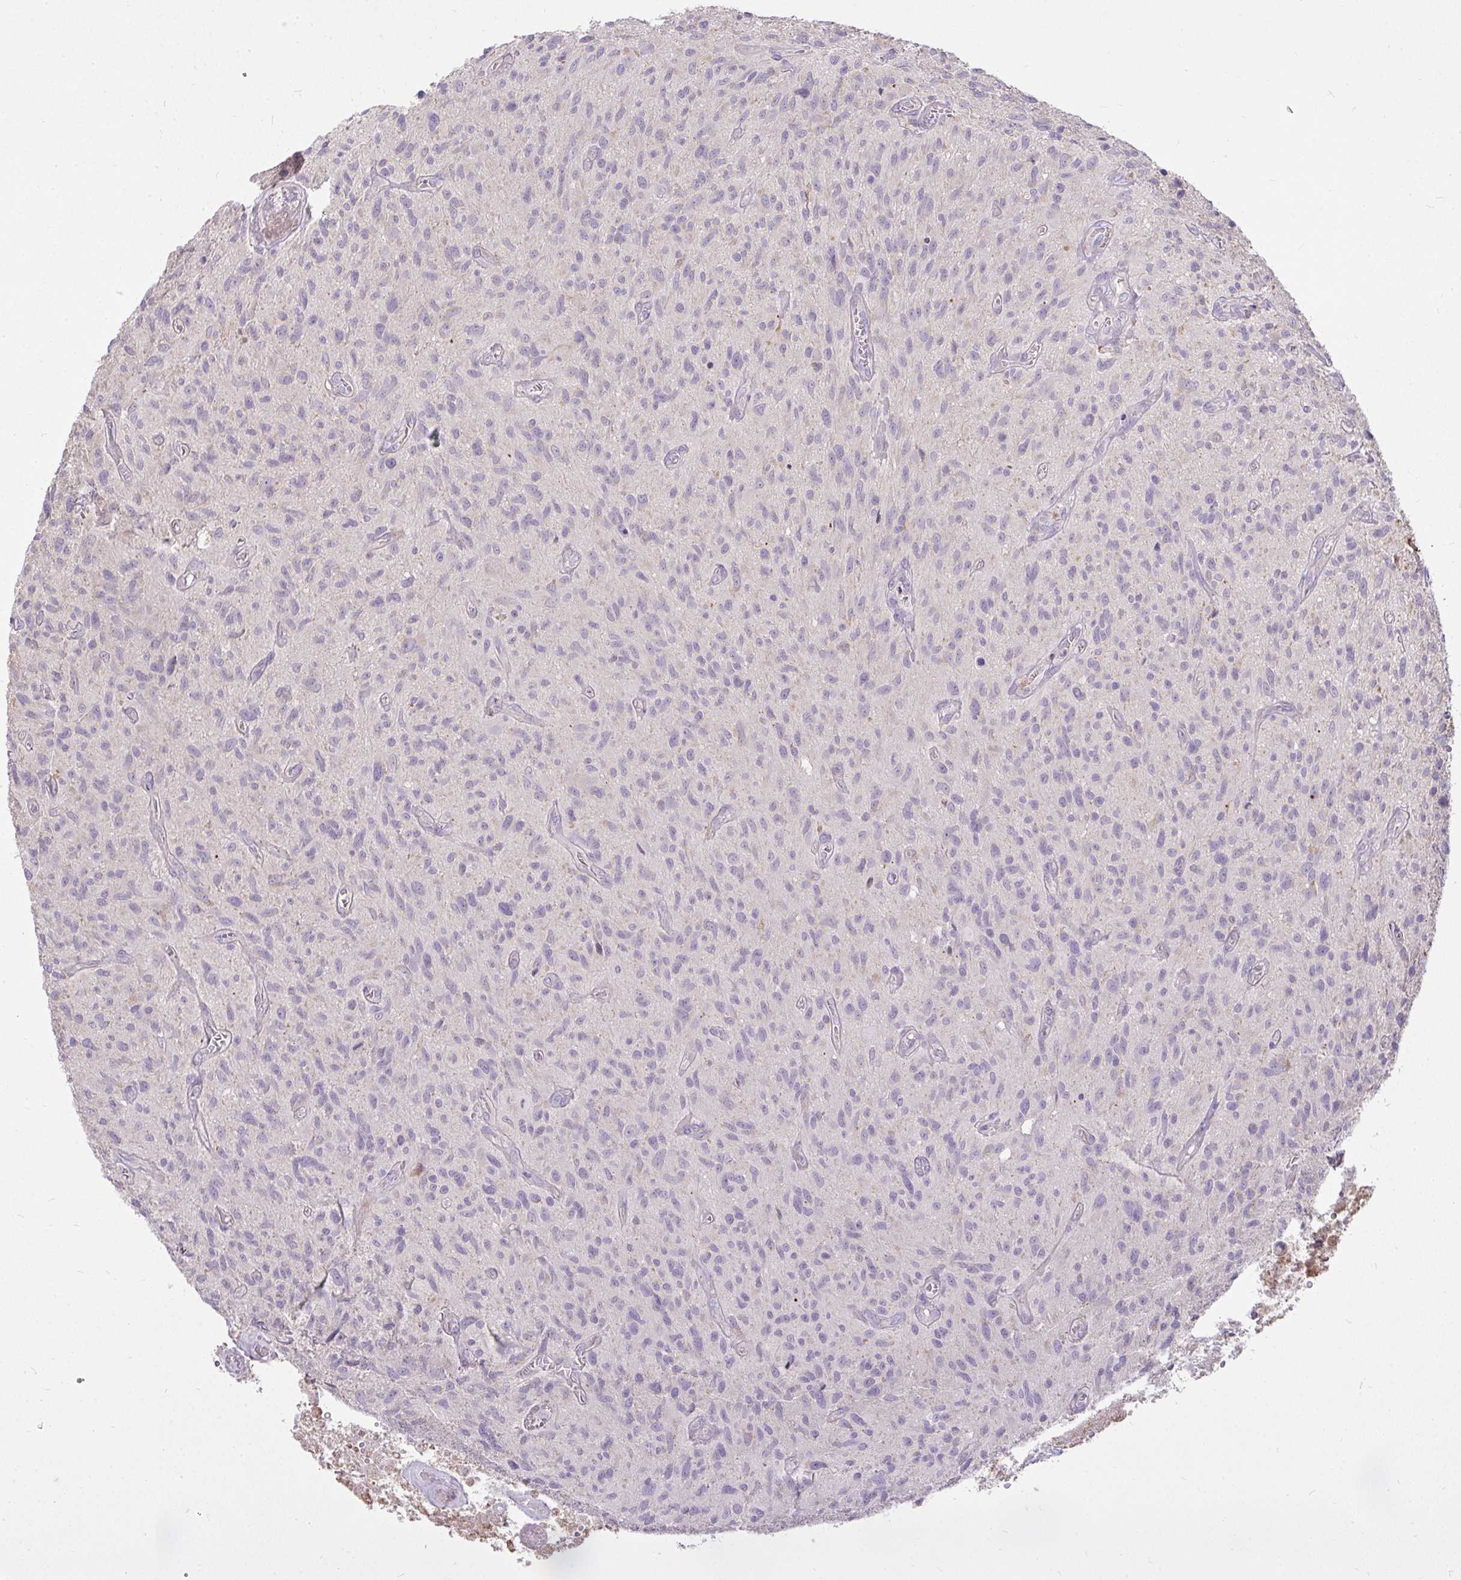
{"staining": {"intensity": "negative", "quantity": "none", "location": "none"}, "tissue": "glioma", "cell_type": "Tumor cells", "image_type": "cancer", "snomed": [{"axis": "morphology", "description": "Glioma, malignant, High grade"}, {"axis": "topography", "description": "Brain"}], "caption": "Photomicrograph shows no protein staining in tumor cells of glioma tissue. Nuclei are stained in blue.", "gene": "STRIP1", "patient": {"sex": "male", "age": 75}}